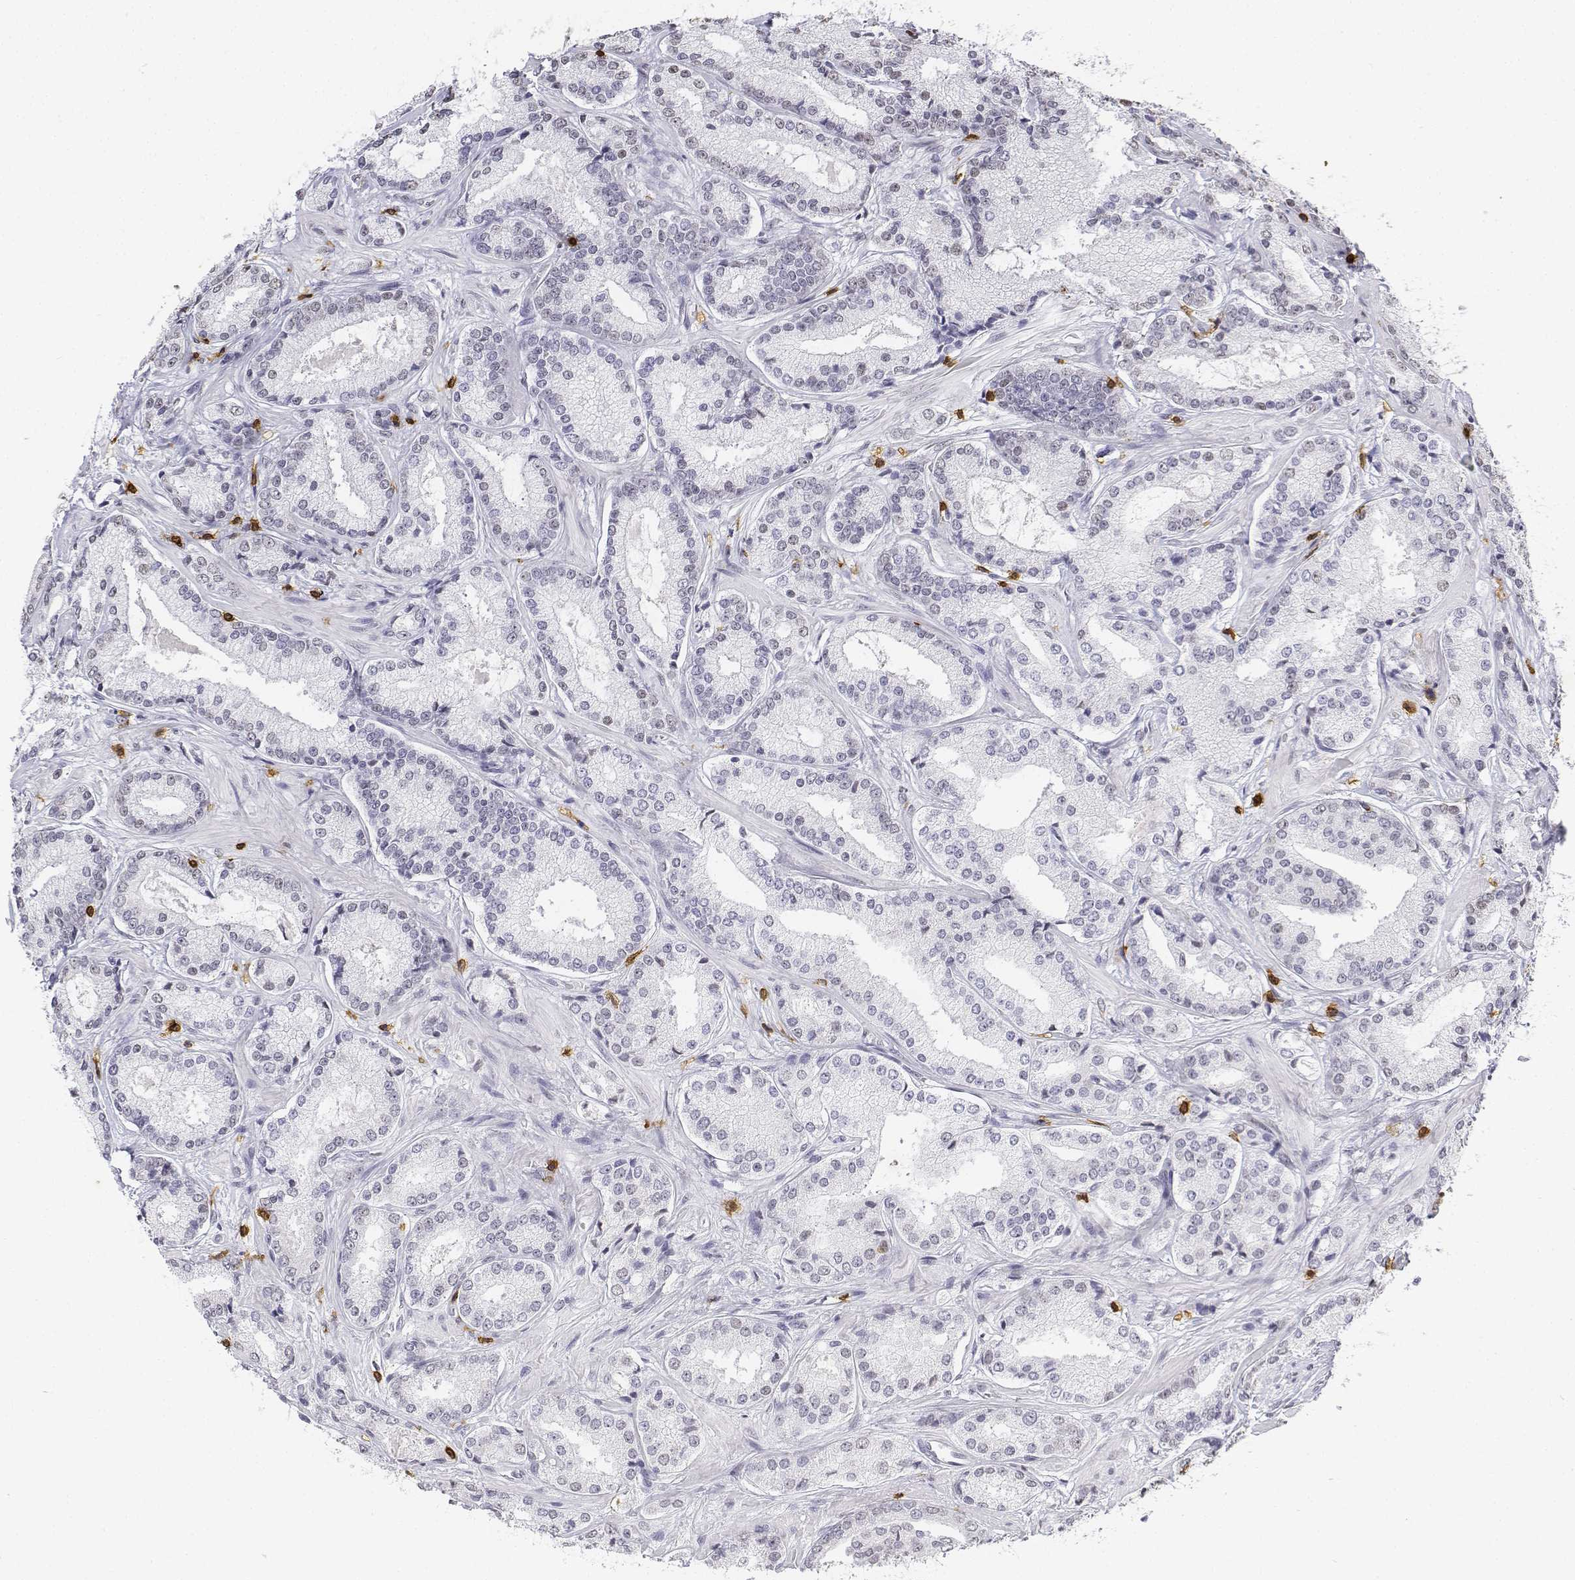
{"staining": {"intensity": "negative", "quantity": "none", "location": "none"}, "tissue": "prostate cancer", "cell_type": "Tumor cells", "image_type": "cancer", "snomed": [{"axis": "morphology", "description": "Adenocarcinoma, Low grade"}, {"axis": "topography", "description": "Prostate"}], "caption": "Immunohistochemistry of human prostate cancer shows no expression in tumor cells. The staining is performed using DAB brown chromogen with nuclei counter-stained in using hematoxylin.", "gene": "CD3E", "patient": {"sex": "male", "age": 56}}